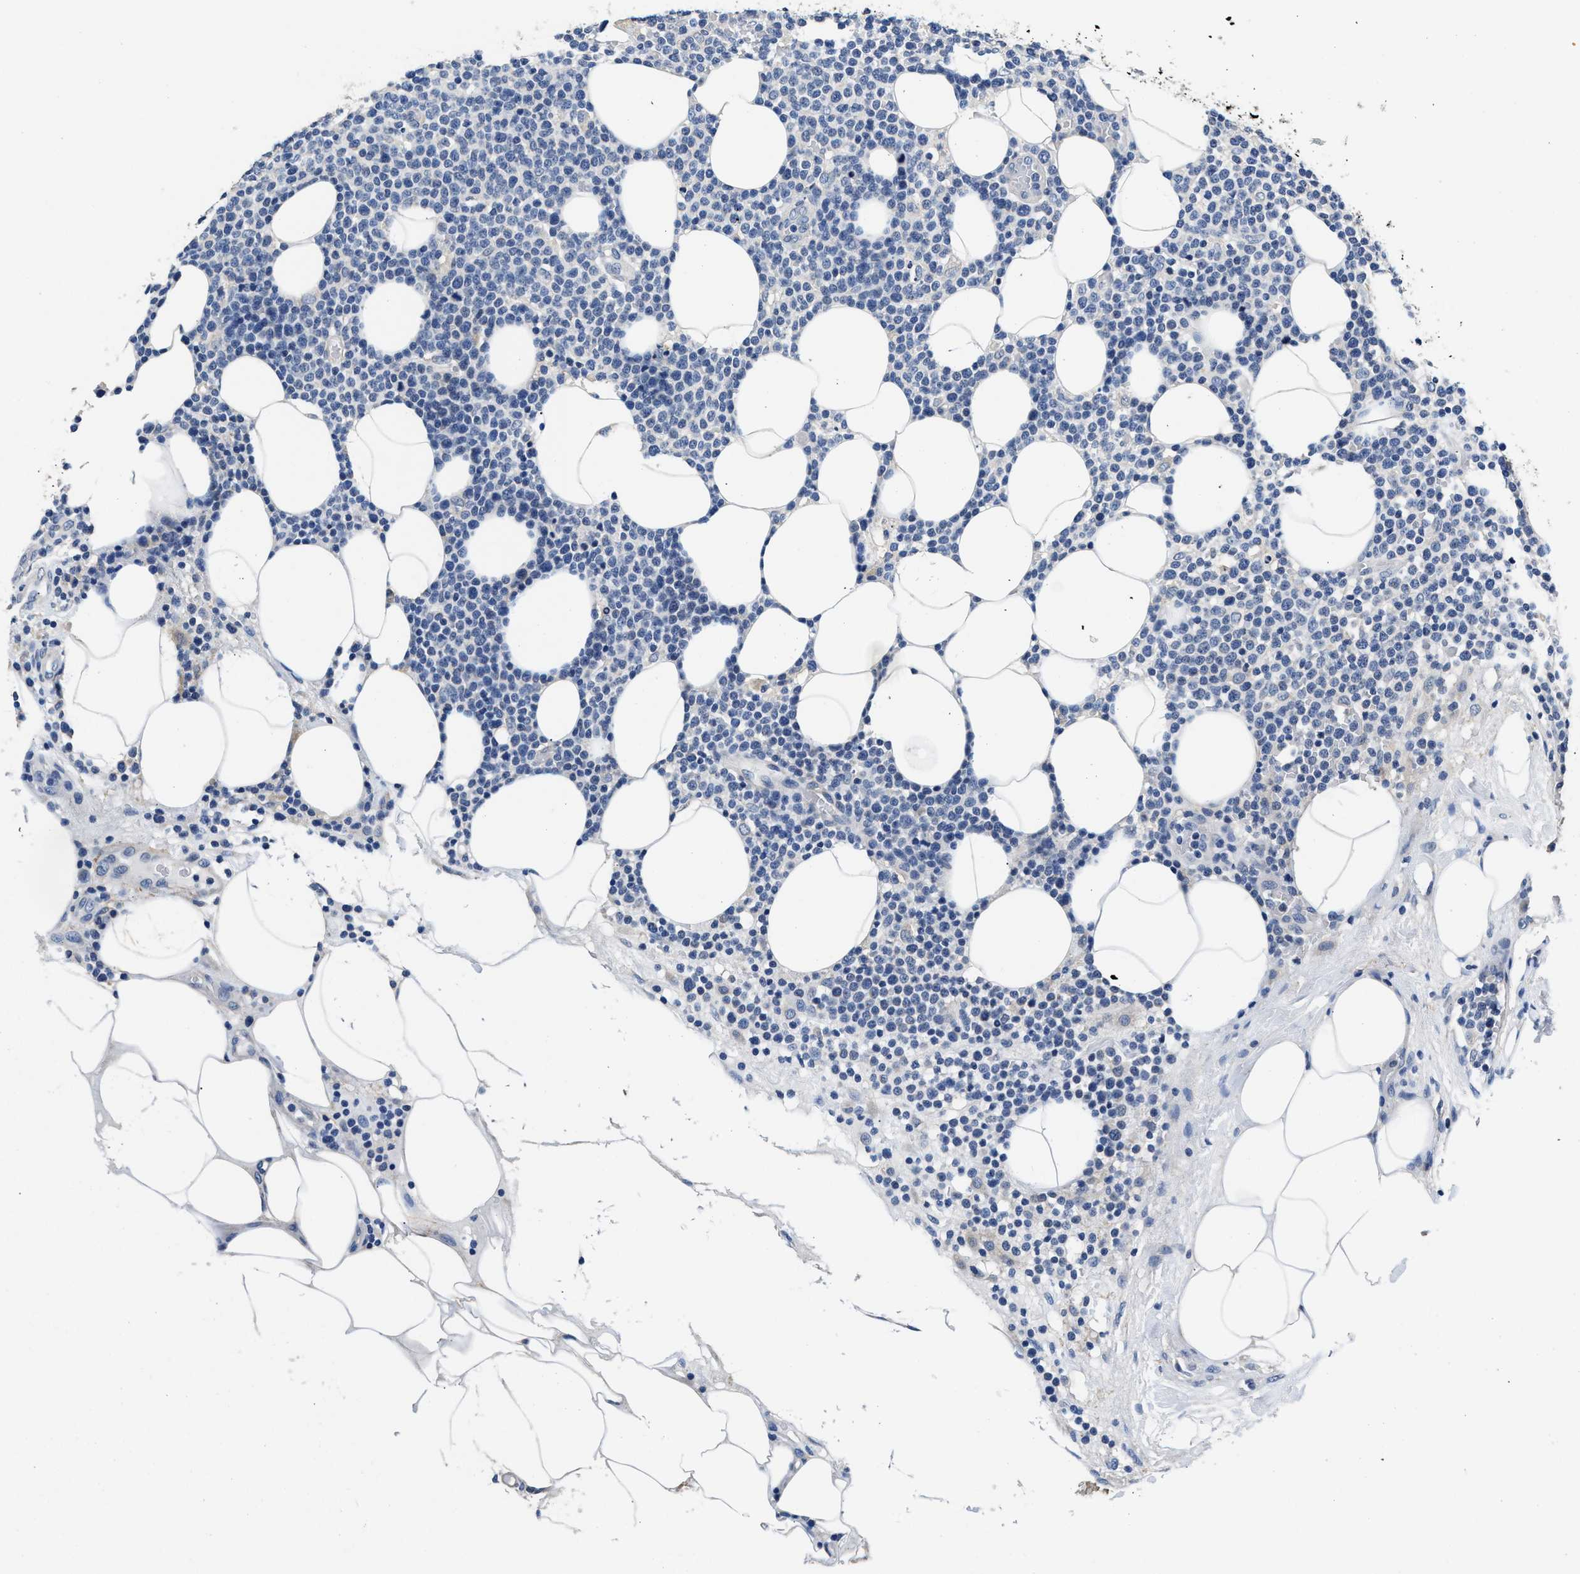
{"staining": {"intensity": "negative", "quantity": "none", "location": "none"}, "tissue": "lymphoma", "cell_type": "Tumor cells", "image_type": "cancer", "snomed": [{"axis": "morphology", "description": "Malignant lymphoma, non-Hodgkin's type, High grade"}, {"axis": "topography", "description": "Lymph node"}], "caption": "This is a histopathology image of IHC staining of lymphoma, which shows no expression in tumor cells.", "gene": "MYH3", "patient": {"sex": "male", "age": 61}}